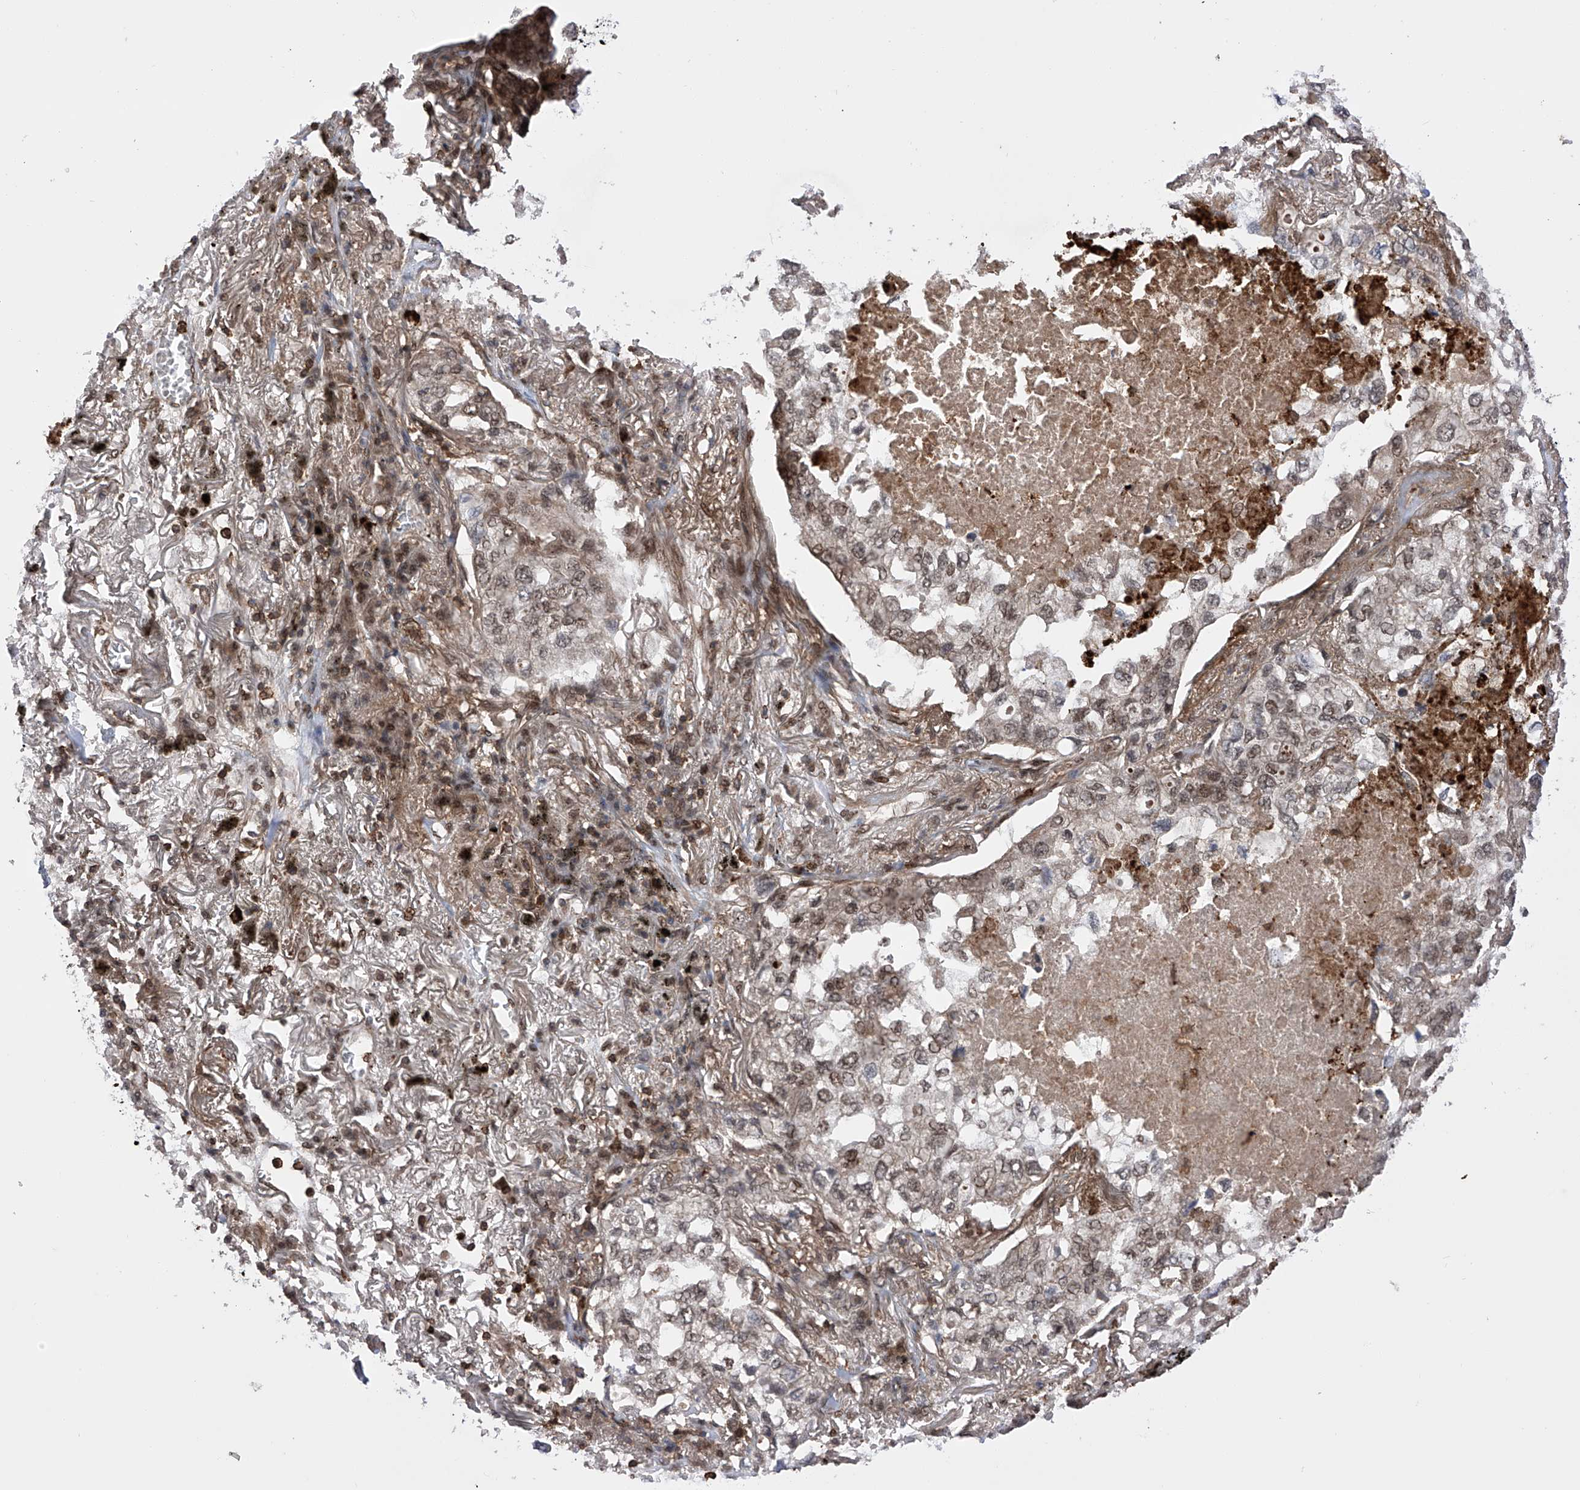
{"staining": {"intensity": "weak", "quantity": "<25%", "location": "nuclear"}, "tissue": "lung cancer", "cell_type": "Tumor cells", "image_type": "cancer", "snomed": [{"axis": "morphology", "description": "Adenocarcinoma, NOS"}, {"axis": "topography", "description": "Lung"}], "caption": "High power microscopy photomicrograph of an immunohistochemistry image of lung cancer, revealing no significant staining in tumor cells. (DAB (3,3'-diaminobenzidine) immunohistochemistry (IHC) visualized using brightfield microscopy, high magnification).", "gene": "ZNF280D", "patient": {"sex": "male", "age": 65}}